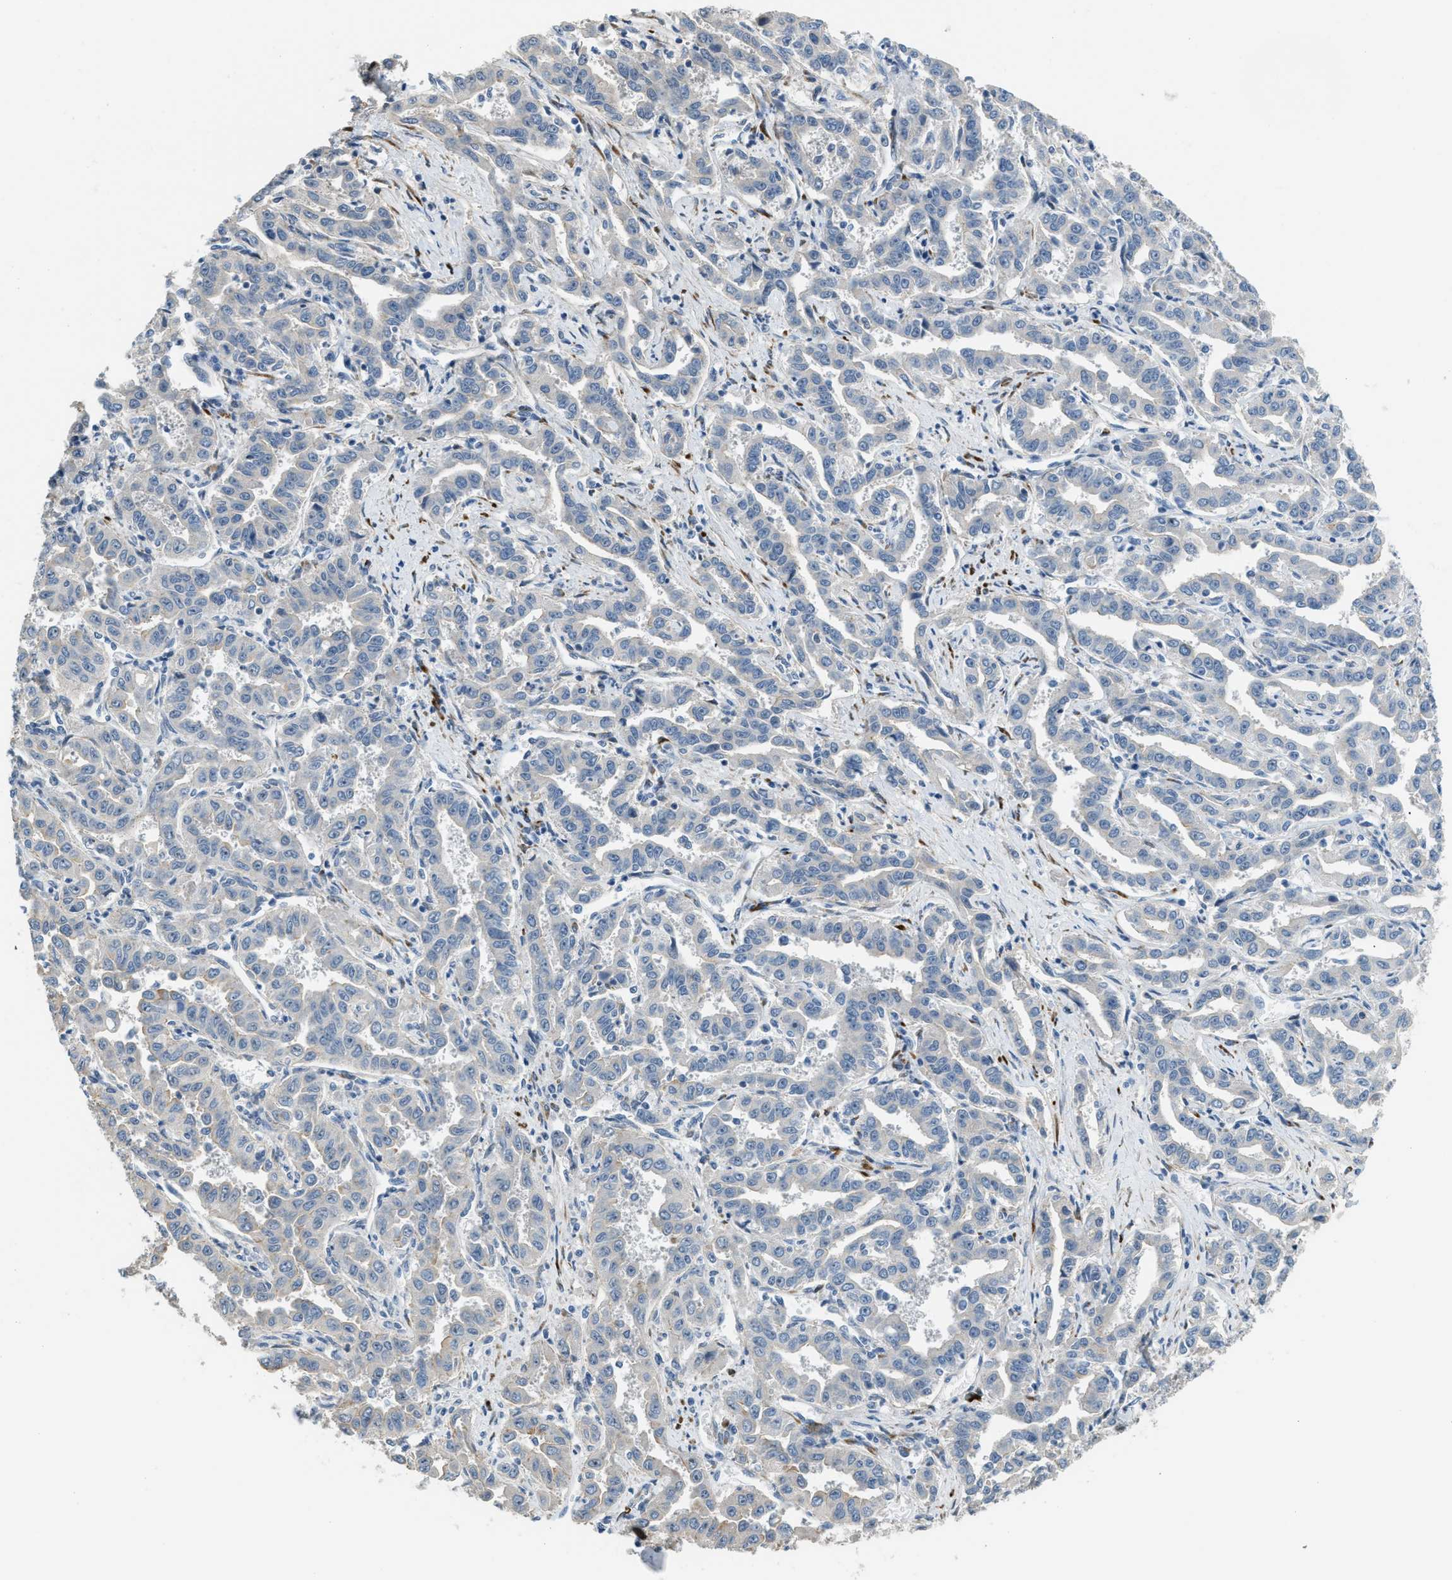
{"staining": {"intensity": "negative", "quantity": "none", "location": "none"}, "tissue": "liver cancer", "cell_type": "Tumor cells", "image_type": "cancer", "snomed": [{"axis": "morphology", "description": "Cholangiocarcinoma"}, {"axis": "topography", "description": "Liver"}], "caption": "A high-resolution micrograph shows immunohistochemistry (IHC) staining of liver cholangiocarcinoma, which reveals no significant positivity in tumor cells. The staining was performed using DAB to visualize the protein expression in brown, while the nuclei were stained in blue with hematoxylin (Magnification: 20x).", "gene": "TMEM154", "patient": {"sex": "male", "age": 59}}